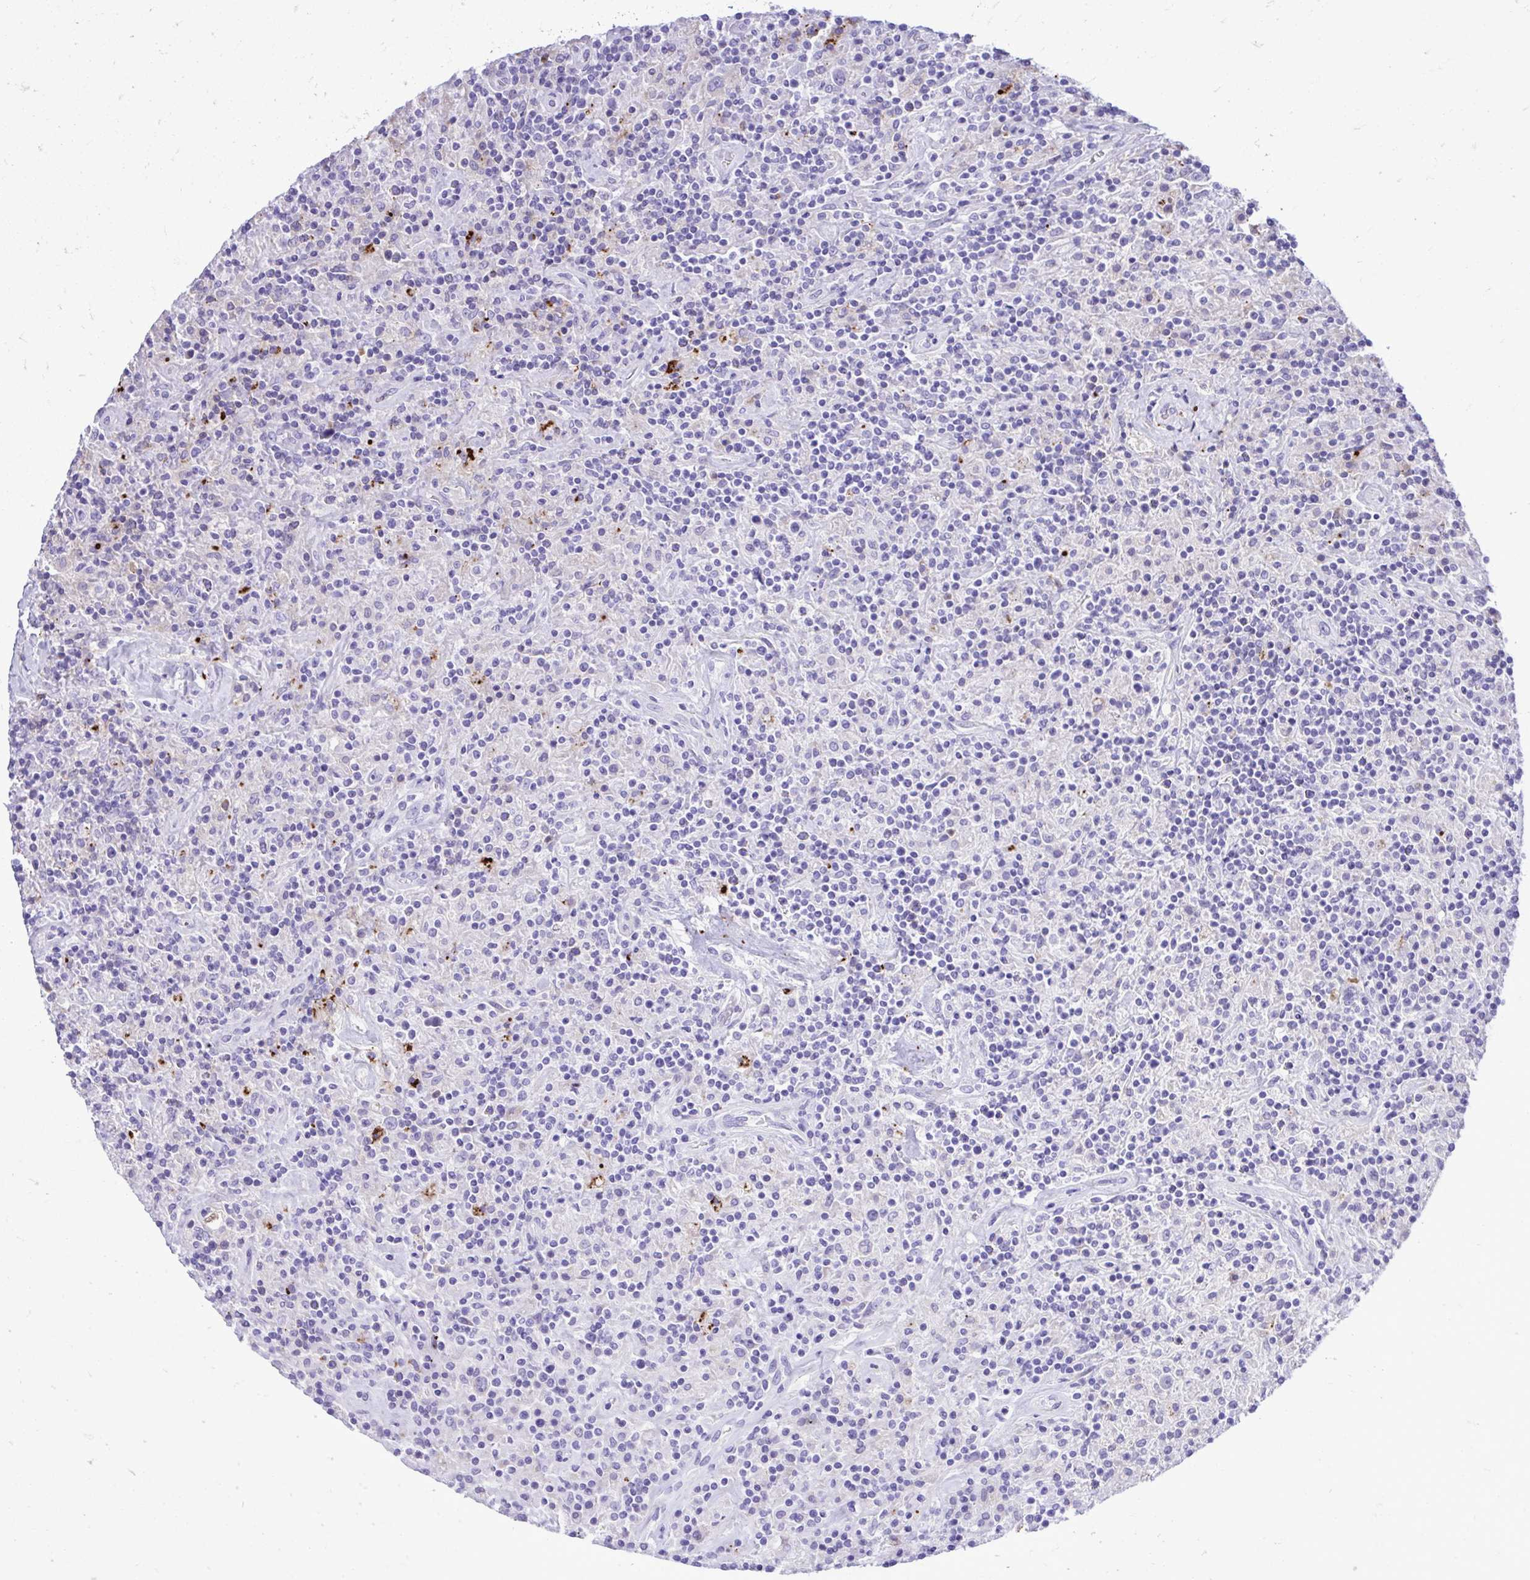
{"staining": {"intensity": "negative", "quantity": "none", "location": "none"}, "tissue": "lymphoma", "cell_type": "Tumor cells", "image_type": "cancer", "snomed": [{"axis": "morphology", "description": "Hodgkin's disease, NOS"}, {"axis": "topography", "description": "Lymph node"}], "caption": "Protein analysis of Hodgkin's disease displays no significant positivity in tumor cells.", "gene": "HRG", "patient": {"sex": "male", "age": 70}}